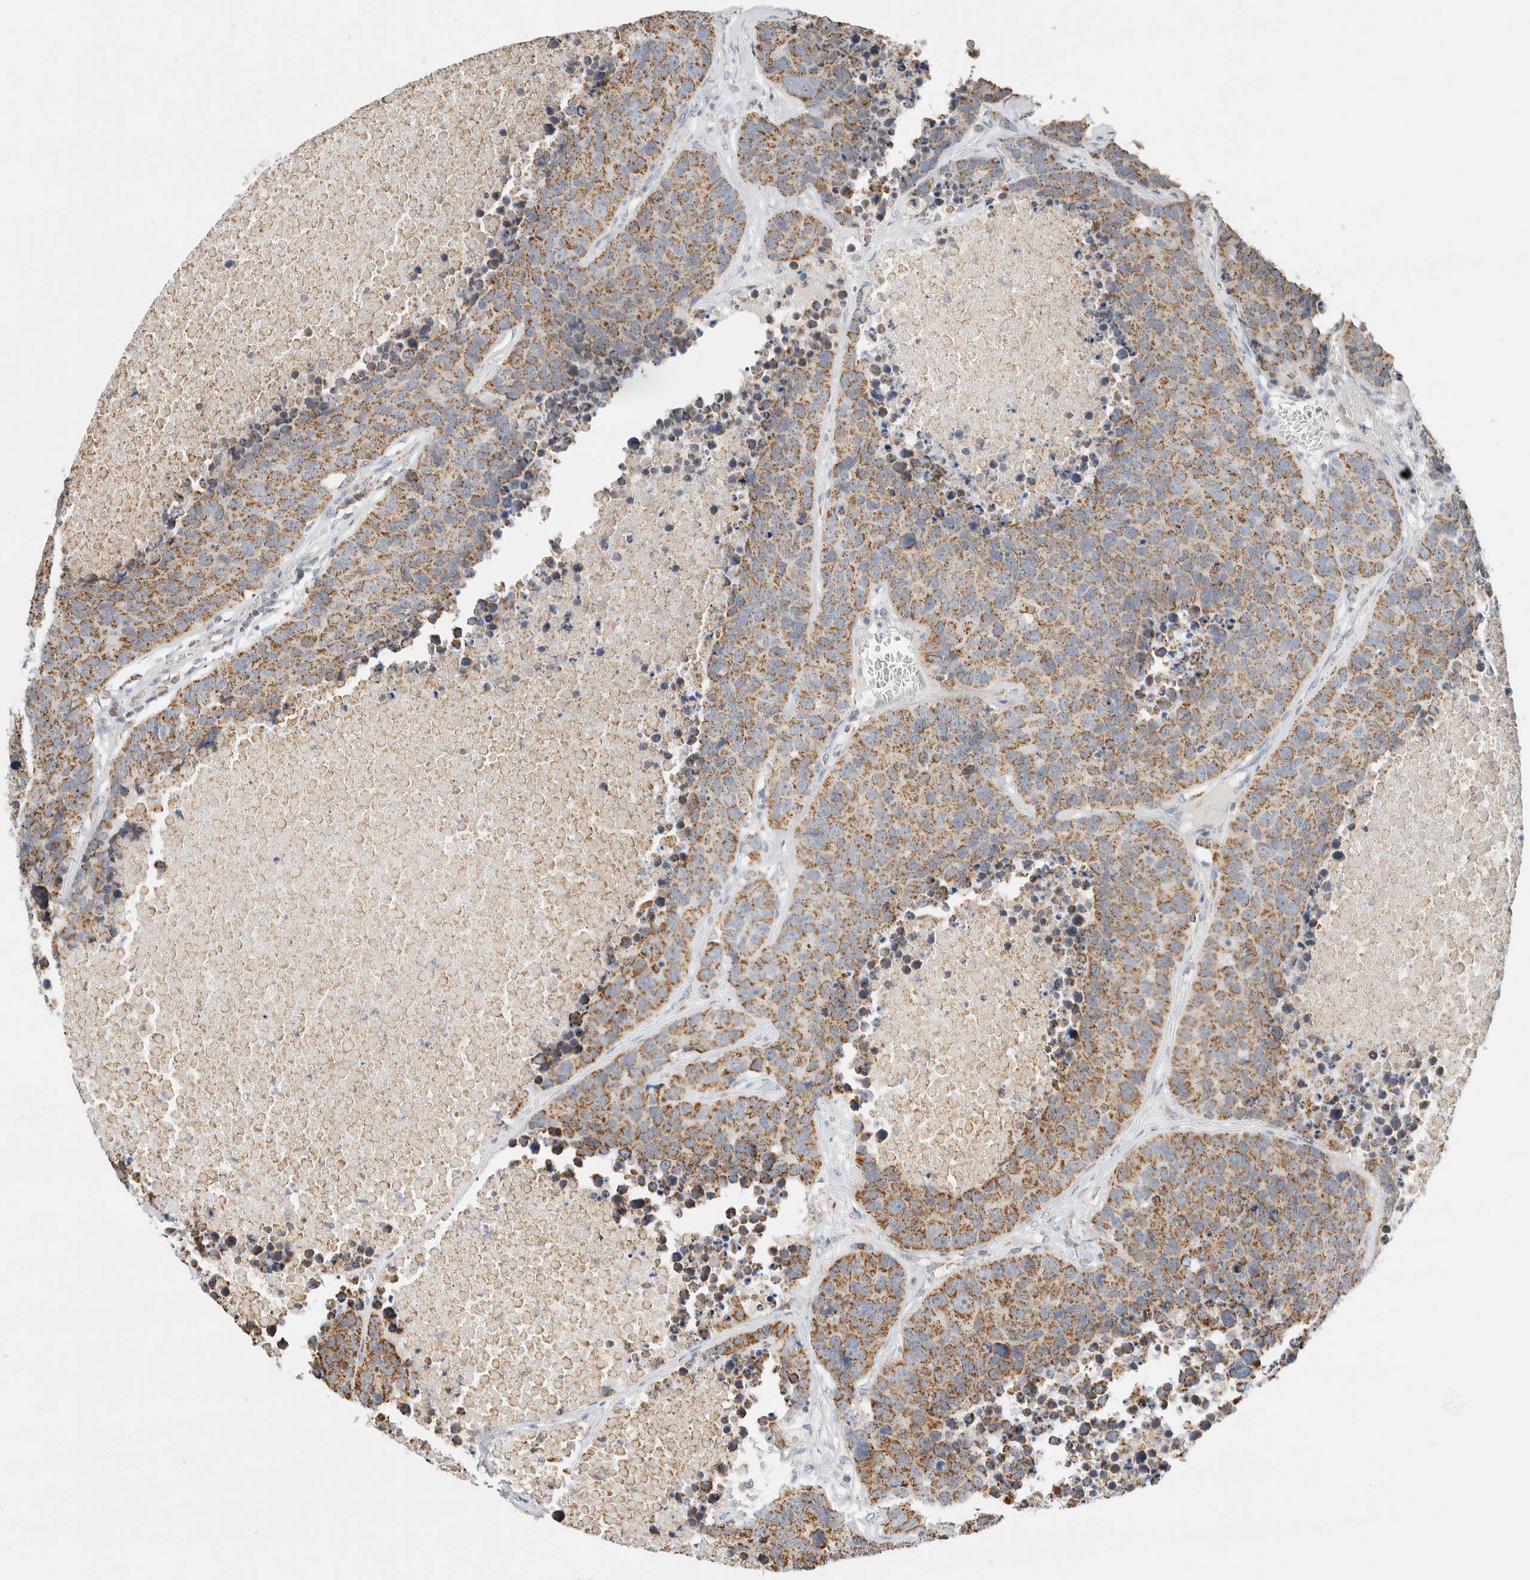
{"staining": {"intensity": "moderate", "quantity": ">75%", "location": "cytoplasmic/membranous"}, "tissue": "carcinoid", "cell_type": "Tumor cells", "image_type": "cancer", "snomed": [{"axis": "morphology", "description": "Carcinoid, malignant, NOS"}, {"axis": "topography", "description": "Lung"}], "caption": "Carcinoid tissue reveals moderate cytoplasmic/membranous staining in approximately >75% of tumor cells, visualized by immunohistochemistry. Using DAB (3,3'-diaminobenzidine) (brown) and hematoxylin (blue) stains, captured at high magnification using brightfield microscopy.", "gene": "HDHD3", "patient": {"sex": "male", "age": 60}}